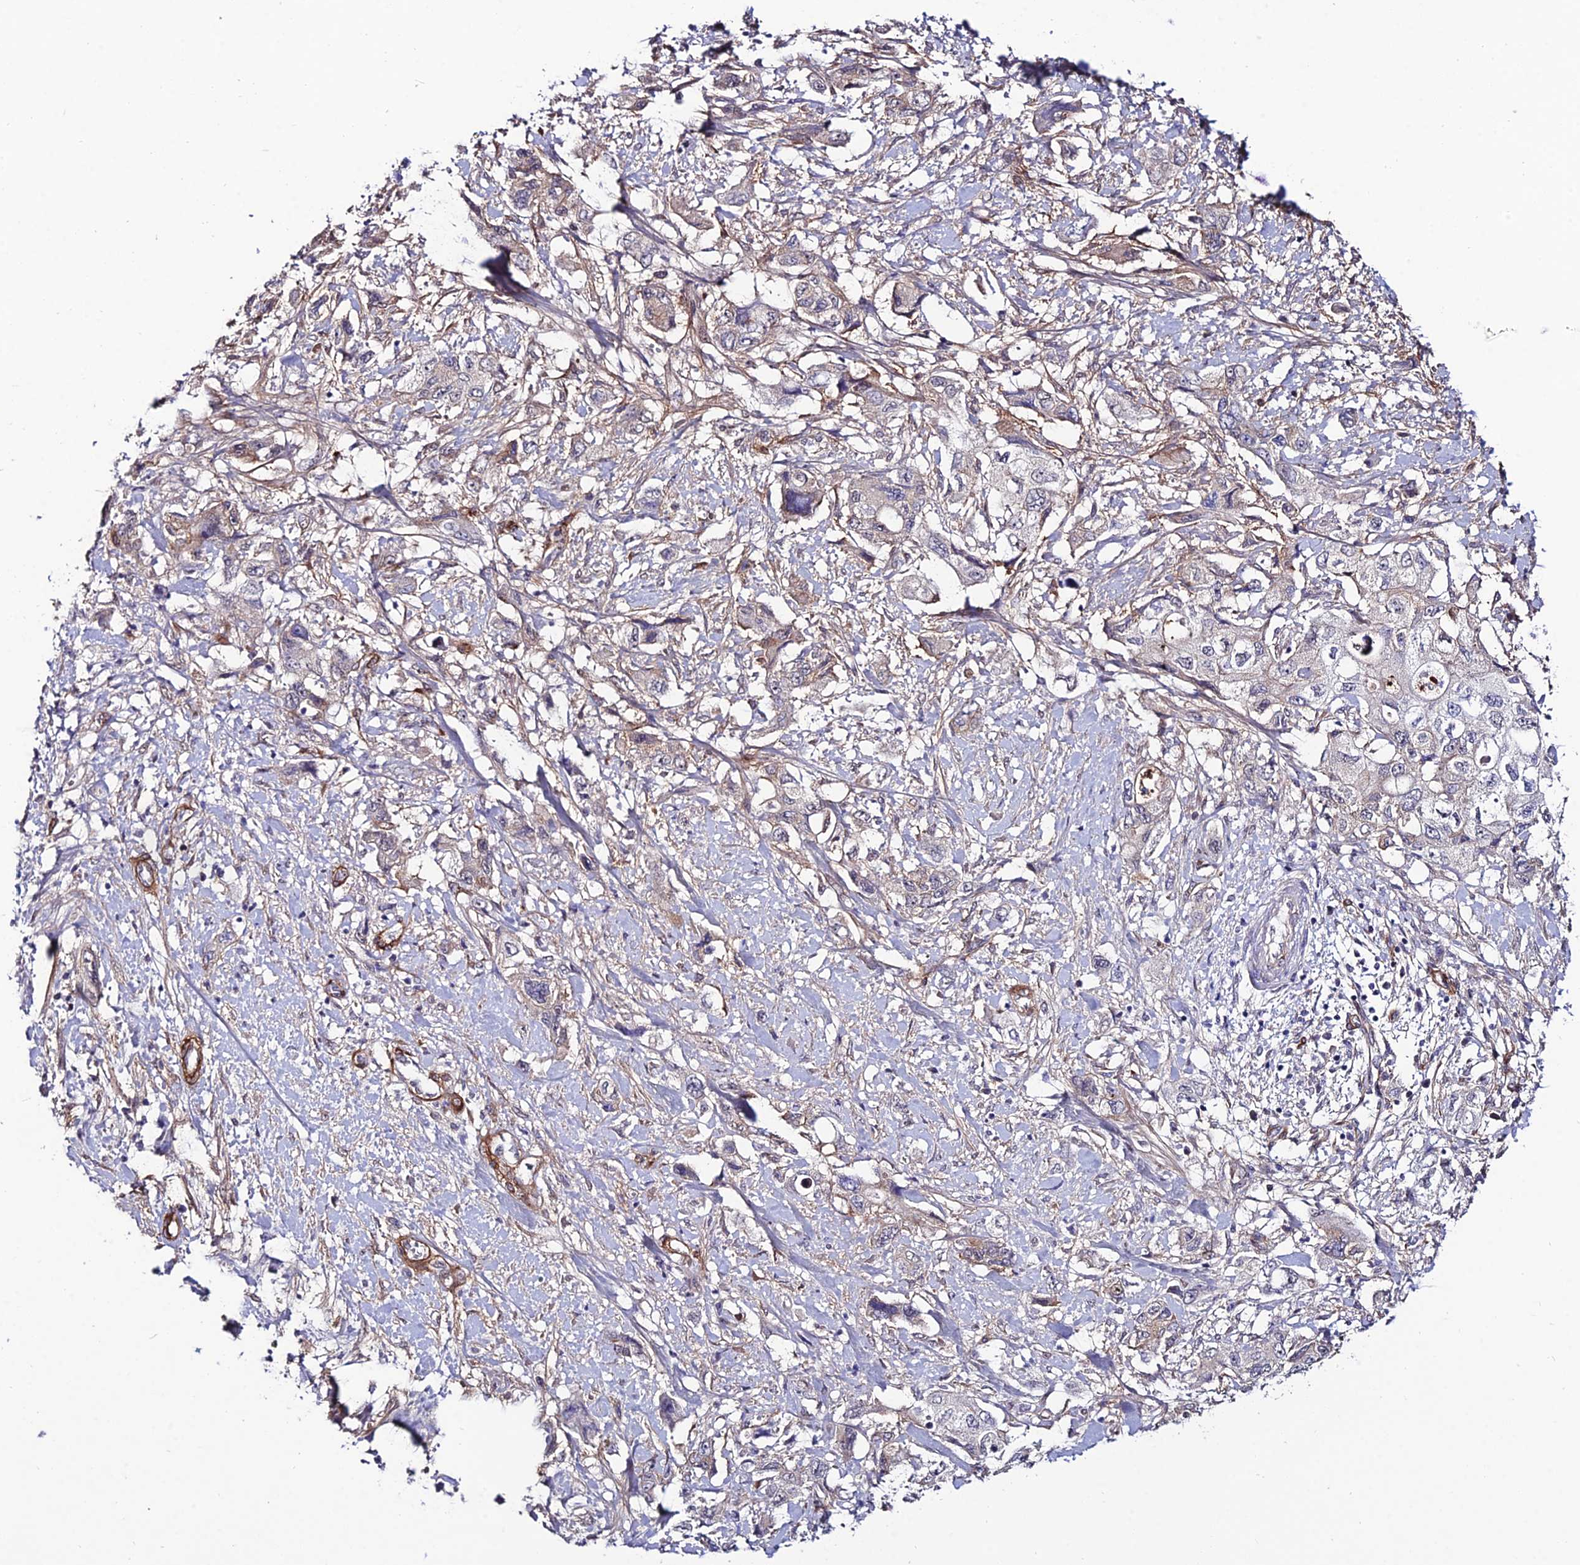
{"staining": {"intensity": "weak", "quantity": "<25%", "location": "cytoplasmic/membranous"}, "tissue": "pancreatic cancer", "cell_type": "Tumor cells", "image_type": "cancer", "snomed": [{"axis": "morphology", "description": "Adenocarcinoma, NOS"}, {"axis": "topography", "description": "Pancreas"}], "caption": "This is an IHC histopathology image of human adenocarcinoma (pancreatic). There is no positivity in tumor cells.", "gene": "SYT15", "patient": {"sex": "female", "age": 73}}